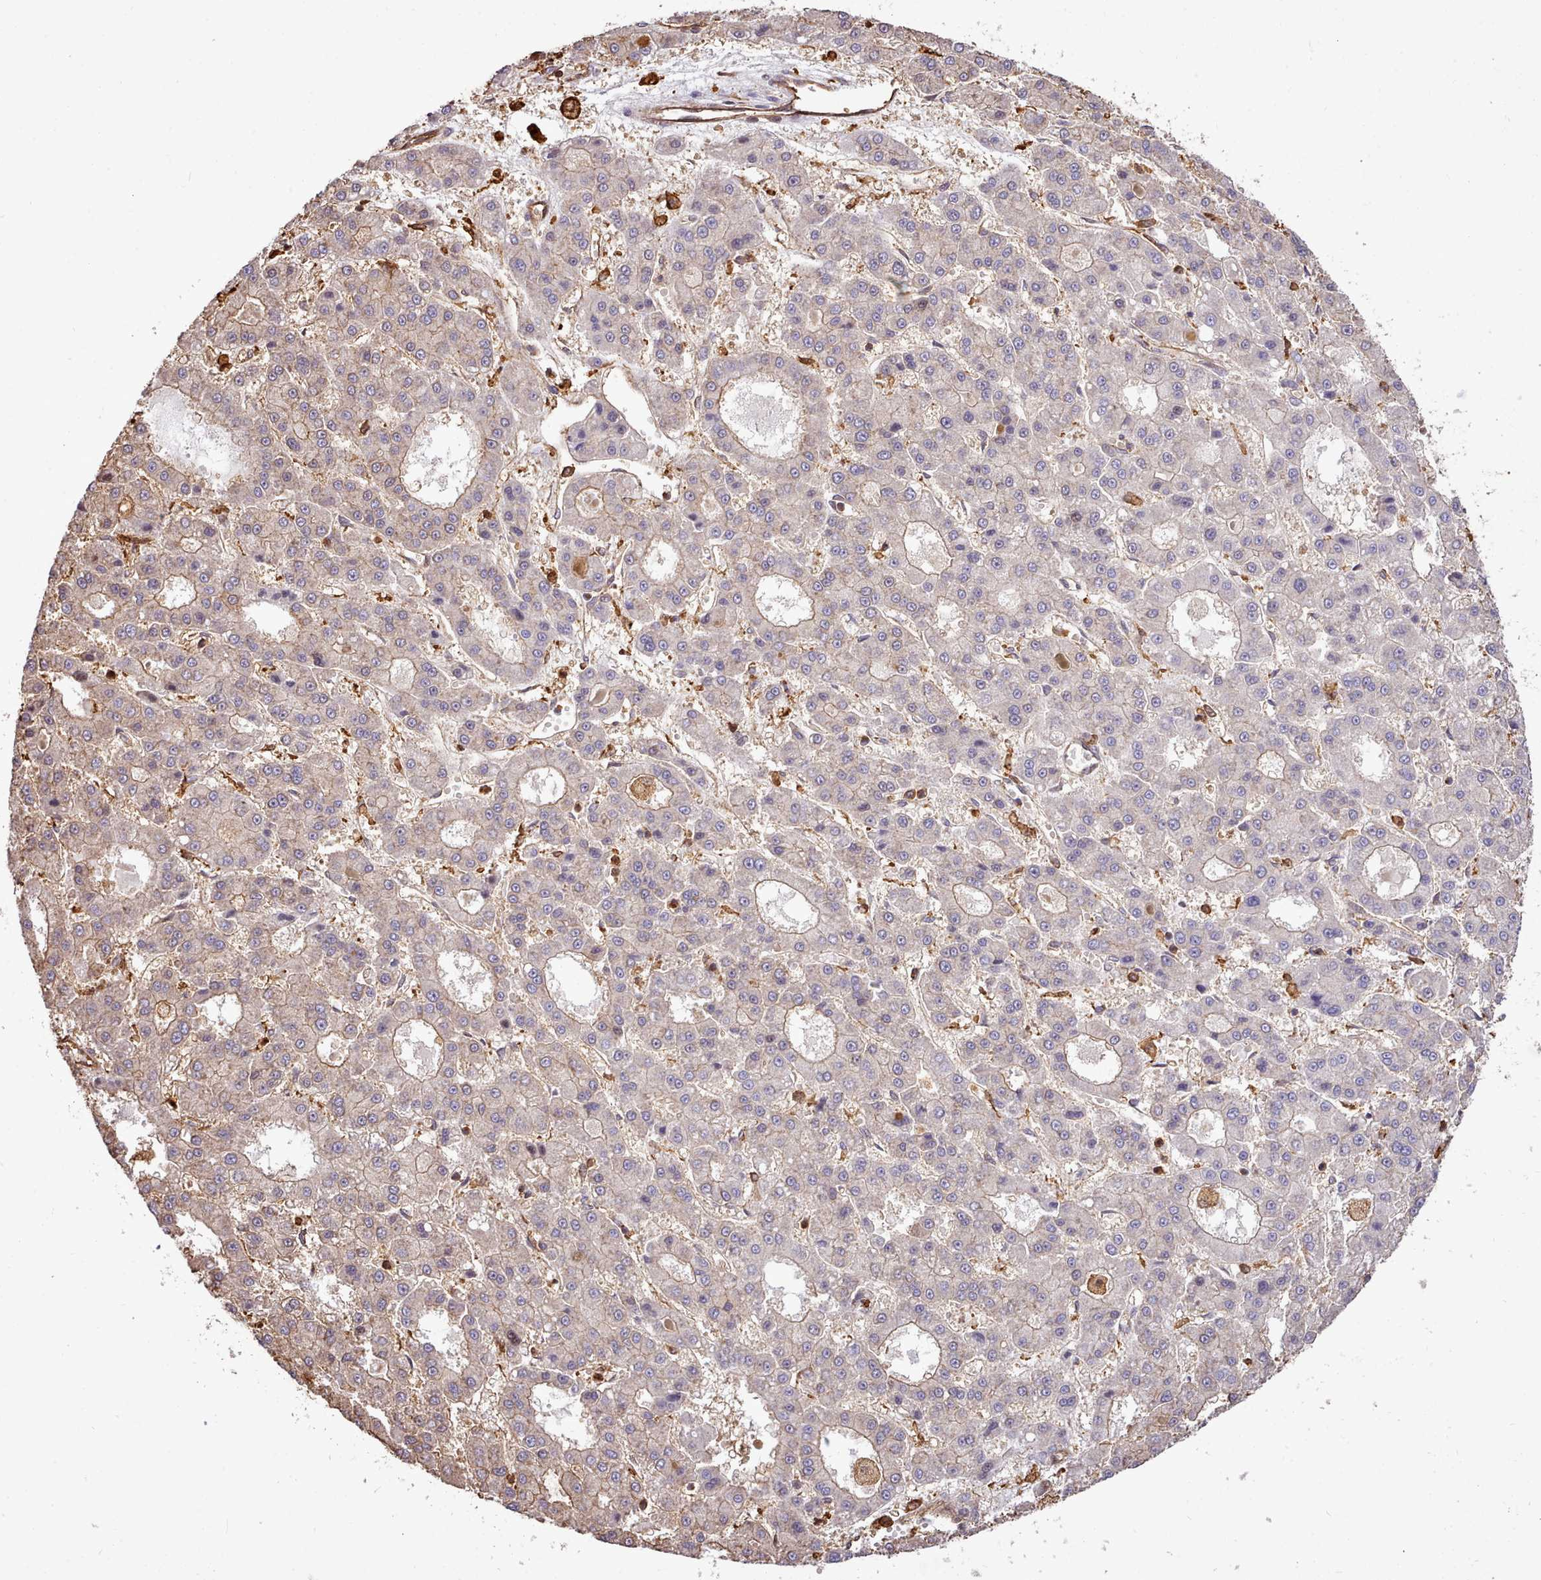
{"staining": {"intensity": "negative", "quantity": "none", "location": "none"}, "tissue": "liver cancer", "cell_type": "Tumor cells", "image_type": "cancer", "snomed": [{"axis": "morphology", "description": "Carcinoma, Hepatocellular, NOS"}, {"axis": "topography", "description": "Liver"}], "caption": "A high-resolution histopathology image shows immunohistochemistry staining of liver cancer (hepatocellular carcinoma), which shows no significant staining in tumor cells.", "gene": "CAPZA1", "patient": {"sex": "male", "age": 70}}